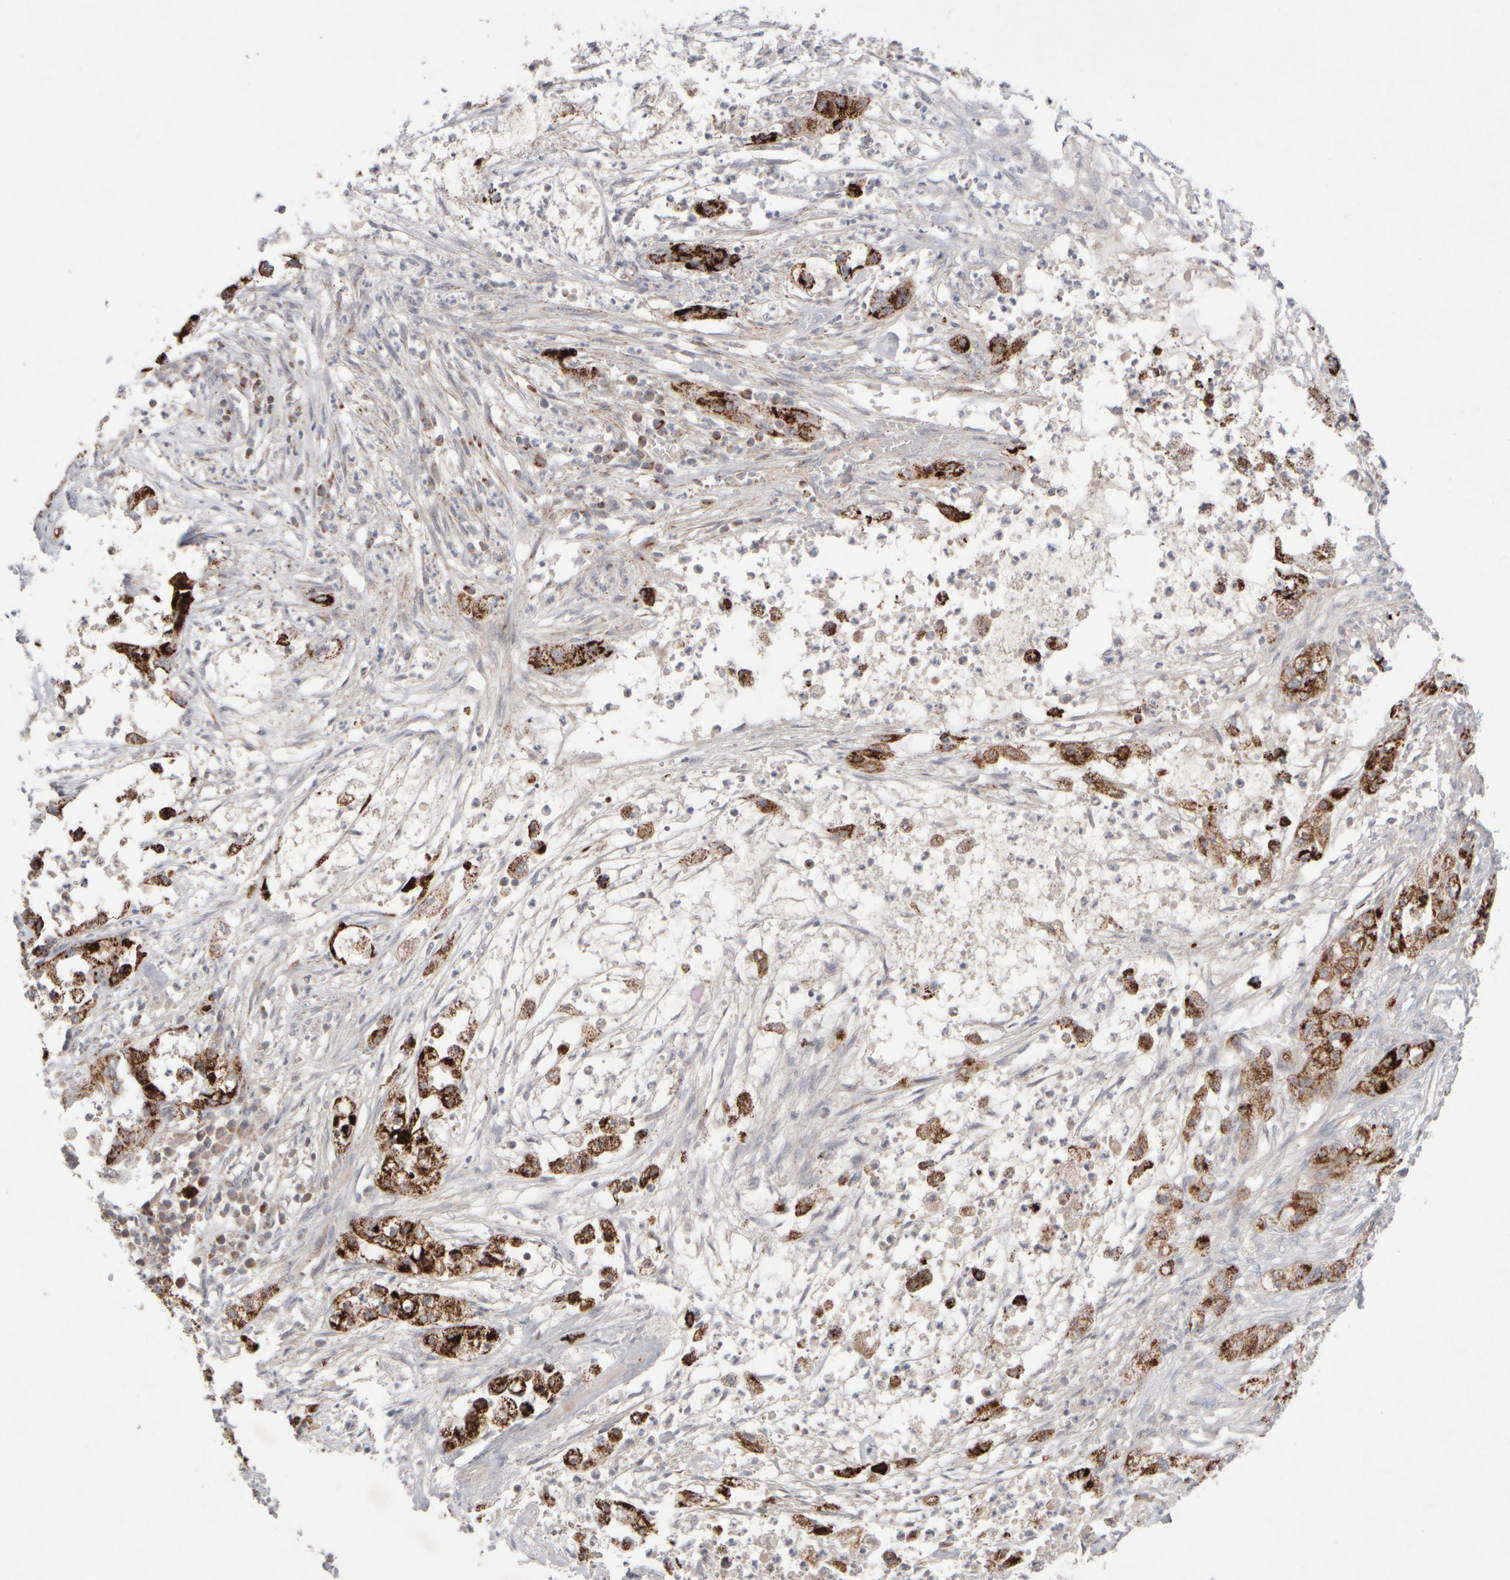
{"staining": {"intensity": "strong", "quantity": ">75%", "location": "cytoplasmic/membranous"}, "tissue": "pancreatic cancer", "cell_type": "Tumor cells", "image_type": "cancer", "snomed": [{"axis": "morphology", "description": "Adenocarcinoma, NOS"}, {"axis": "topography", "description": "Pancreas"}], "caption": "IHC of human pancreatic cancer (adenocarcinoma) demonstrates high levels of strong cytoplasmic/membranous staining in approximately >75% of tumor cells.", "gene": "CHADL", "patient": {"sex": "female", "age": 78}}